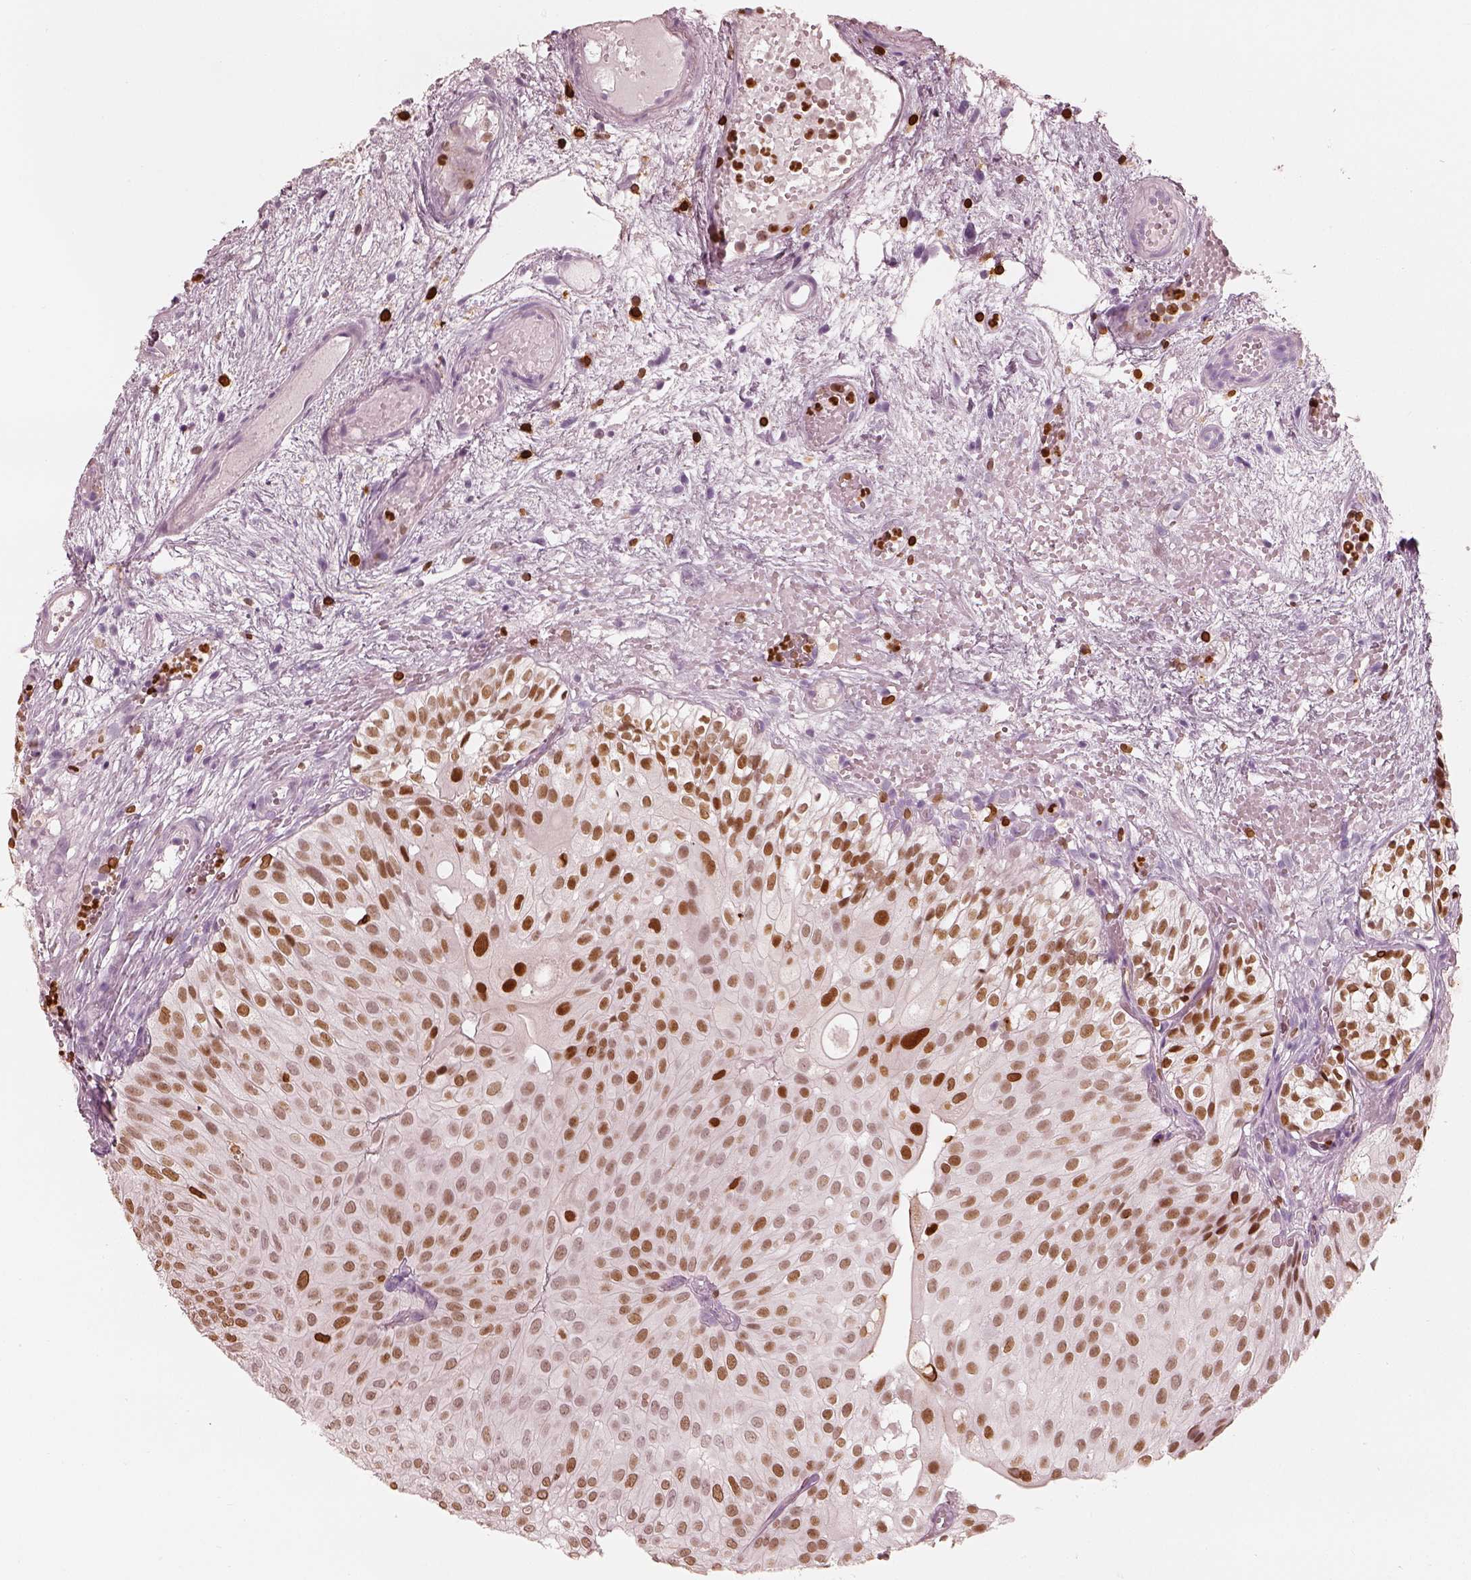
{"staining": {"intensity": "moderate", "quantity": "25%-75%", "location": "nuclear"}, "tissue": "urothelial cancer", "cell_type": "Tumor cells", "image_type": "cancer", "snomed": [{"axis": "morphology", "description": "Urothelial carcinoma, Low grade"}, {"axis": "topography", "description": "Urinary bladder"}], "caption": "Immunohistochemical staining of human urothelial cancer displays medium levels of moderate nuclear protein staining in about 25%-75% of tumor cells. The protein of interest is shown in brown color, while the nuclei are stained blue.", "gene": "ALOX5", "patient": {"sex": "male", "age": 72}}